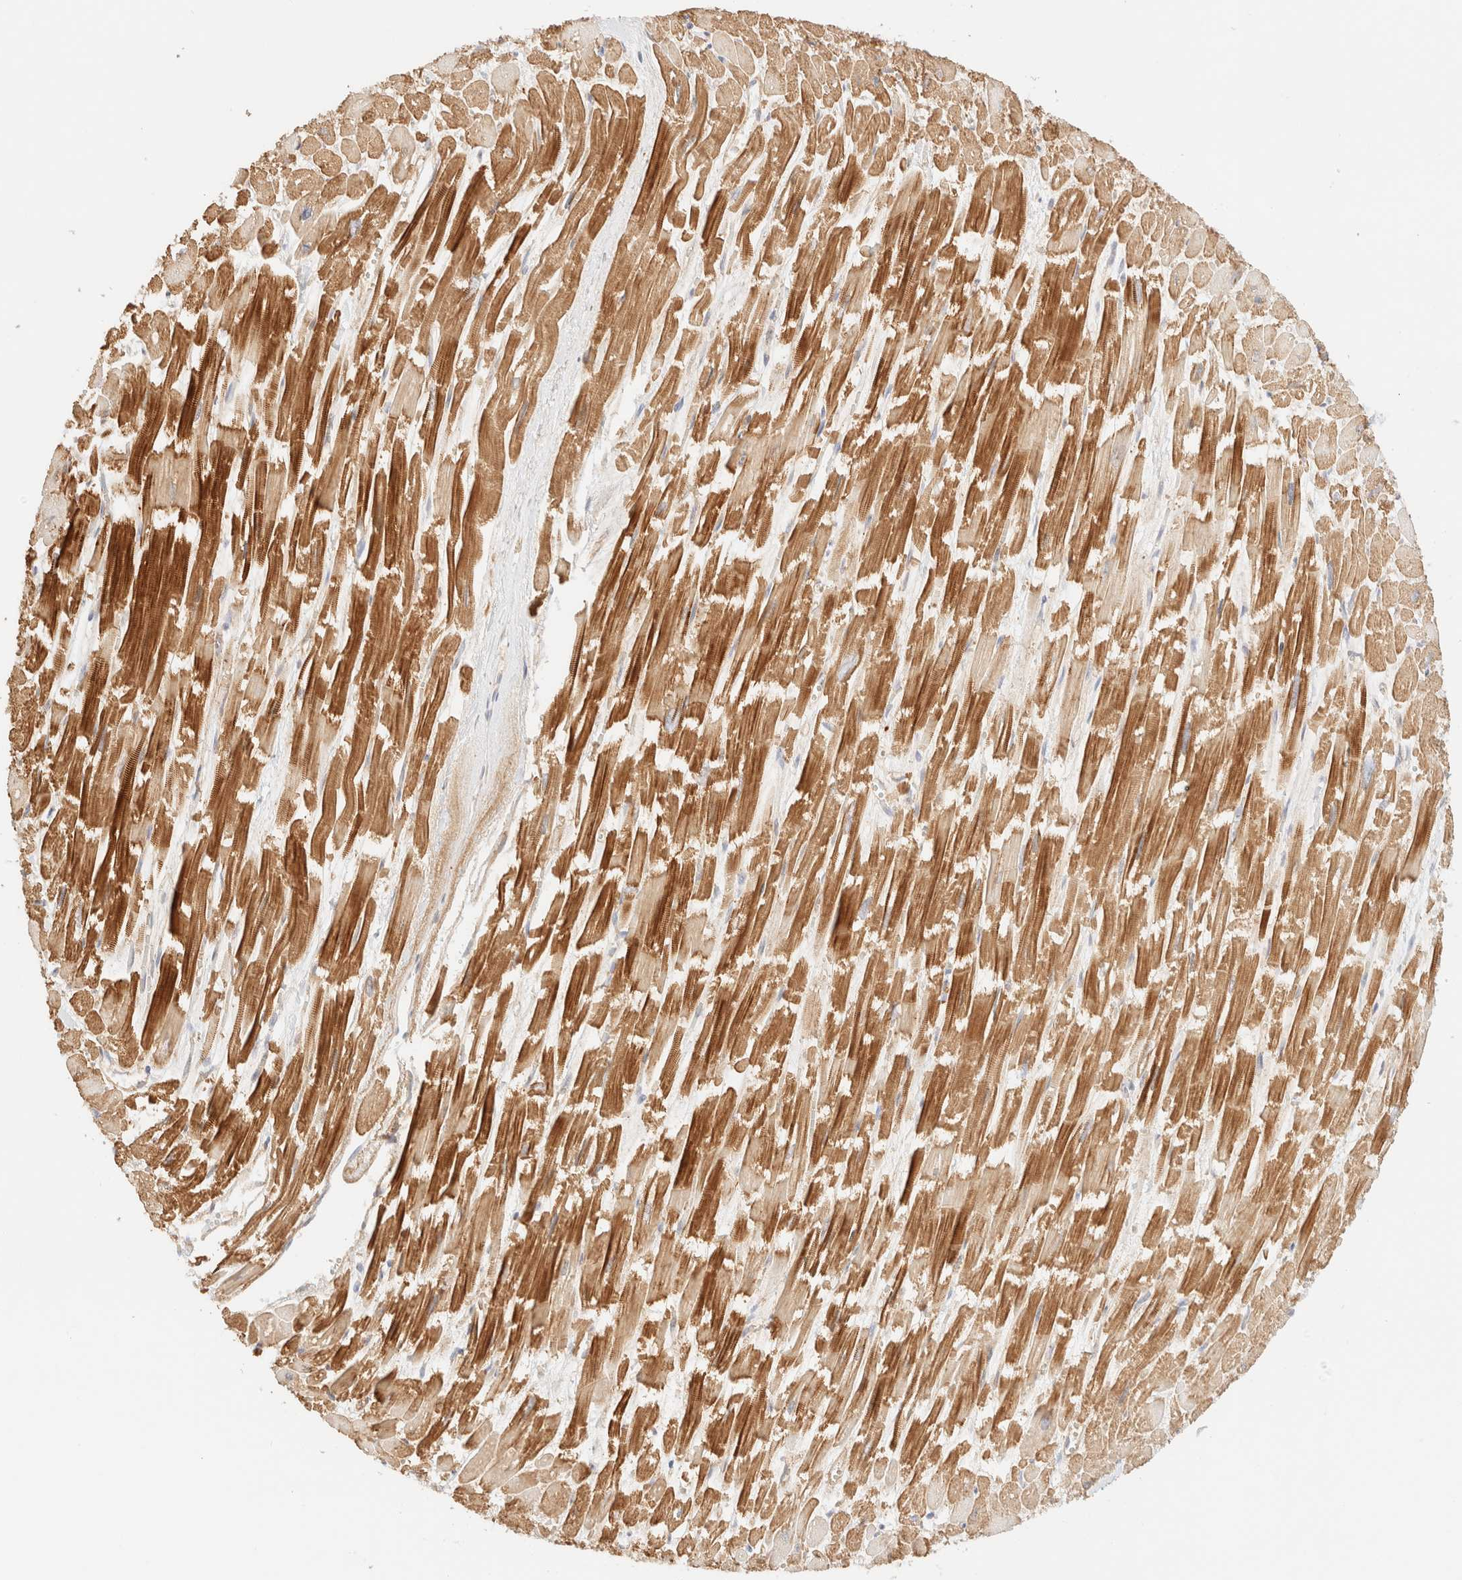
{"staining": {"intensity": "moderate", "quantity": "25%-75%", "location": "cytoplasmic/membranous"}, "tissue": "heart muscle", "cell_type": "Cardiomyocytes", "image_type": "normal", "snomed": [{"axis": "morphology", "description": "Normal tissue, NOS"}, {"axis": "topography", "description": "Heart"}], "caption": "Immunohistochemistry (IHC) image of unremarkable heart muscle: heart muscle stained using immunohistochemistry exhibits medium levels of moderate protein expression localized specifically in the cytoplasmic/membranous of cardiomyocytes, appearing as a cytoplasmic/membranous brown color.", "gene": "MYO10", "patient": {"sex": "male", "age": 54}}